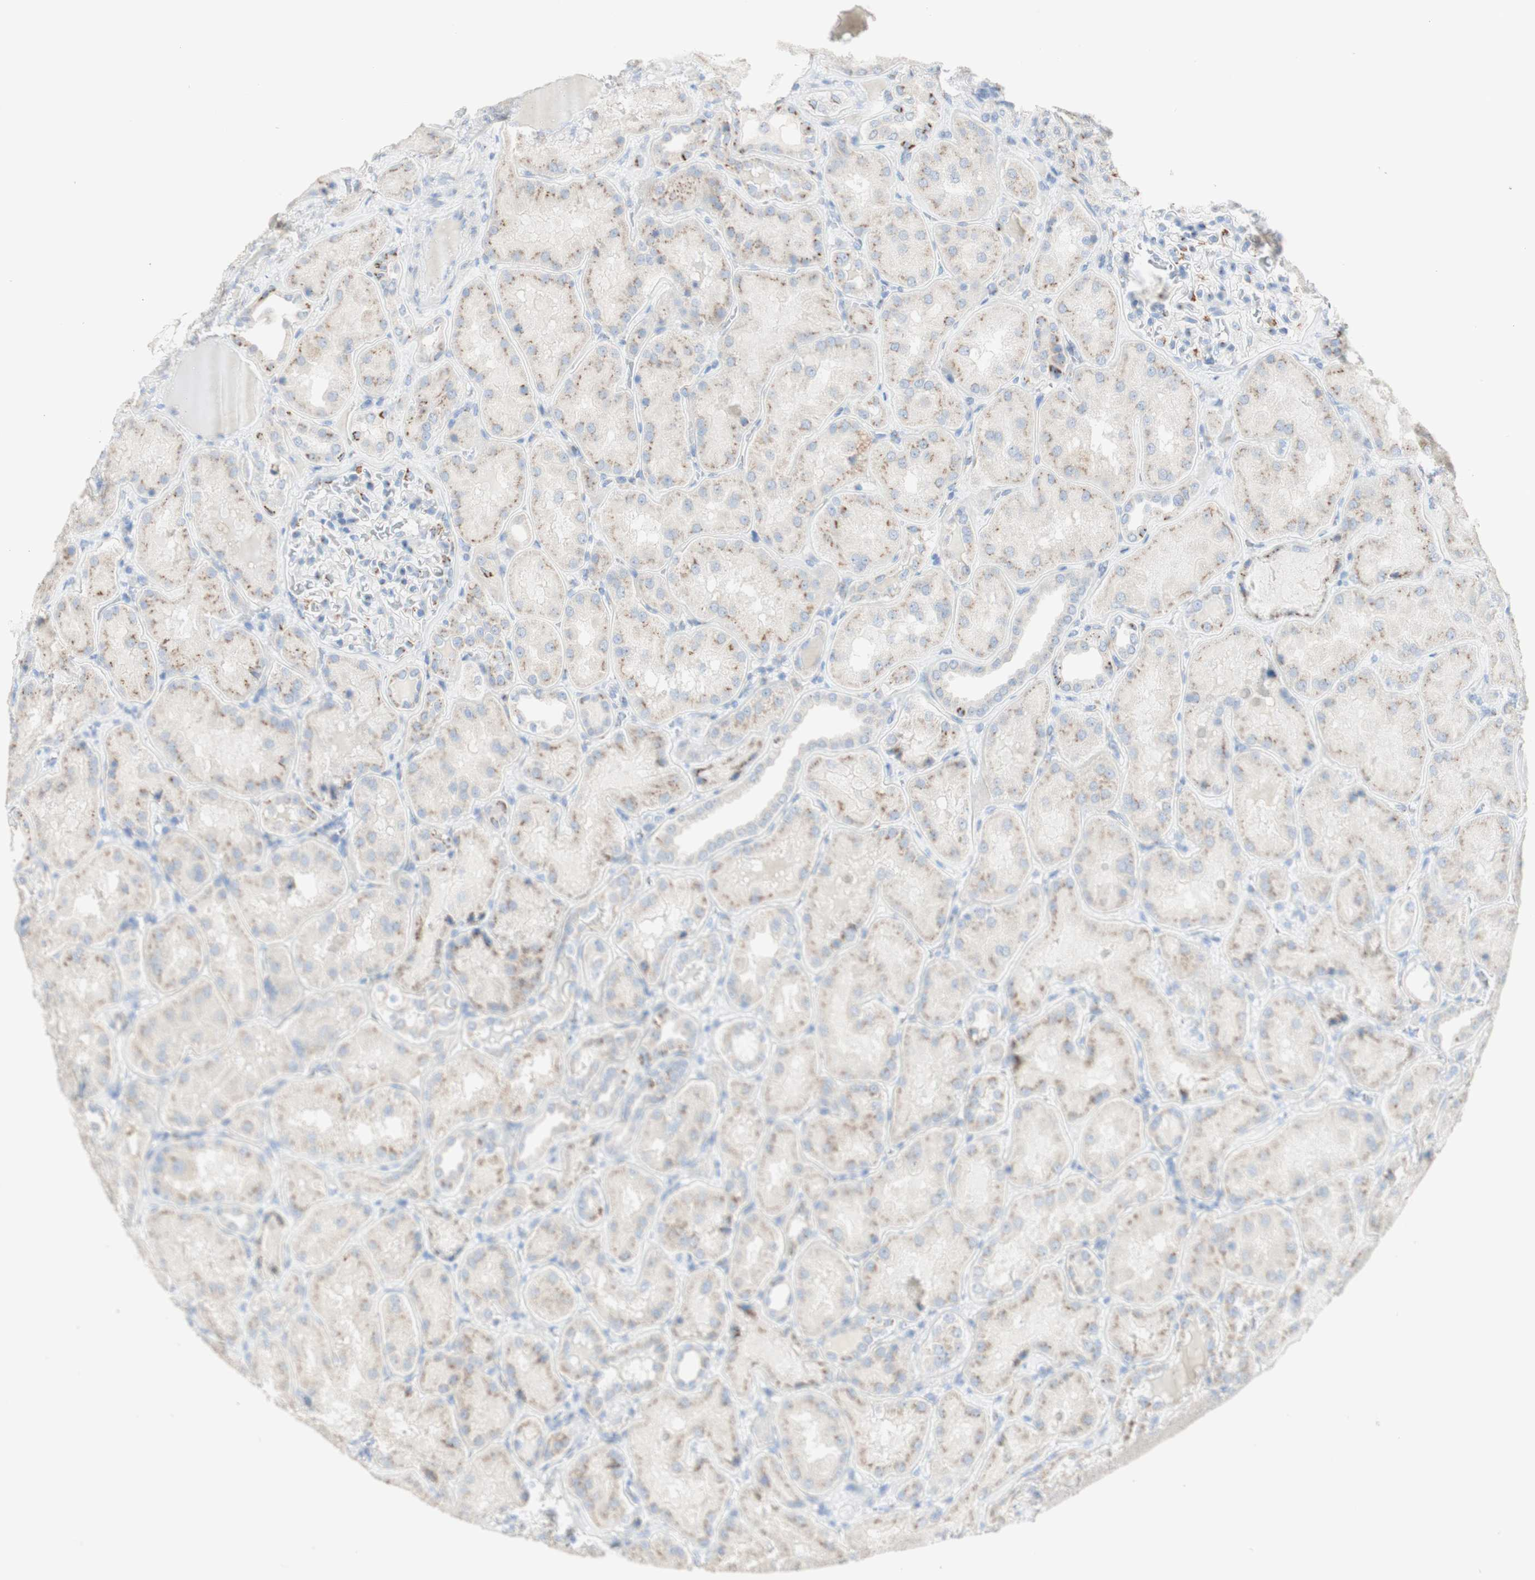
{"staining": {"intensity": "weak", "quantity": ">75%", "location": "cytoplasmic/membranous"}, "tissue": "kidney", "cell_type": "Cells in glomeruli", "image_type": "normal", "snomed": [{"axis": "morphology", "description": "Normal tissue, NOS"}, {"axis": "topography", "description": "Kidney"}], "caption": "Cells in glomeruli reveal weak cytoplasmic/membranous expression in approximately >75% of cells in normal kidney. (IHC, brightfield microscopy, high magnification).", "gene": "MANEA", "patient": {"sex": "female", "age": 56}}